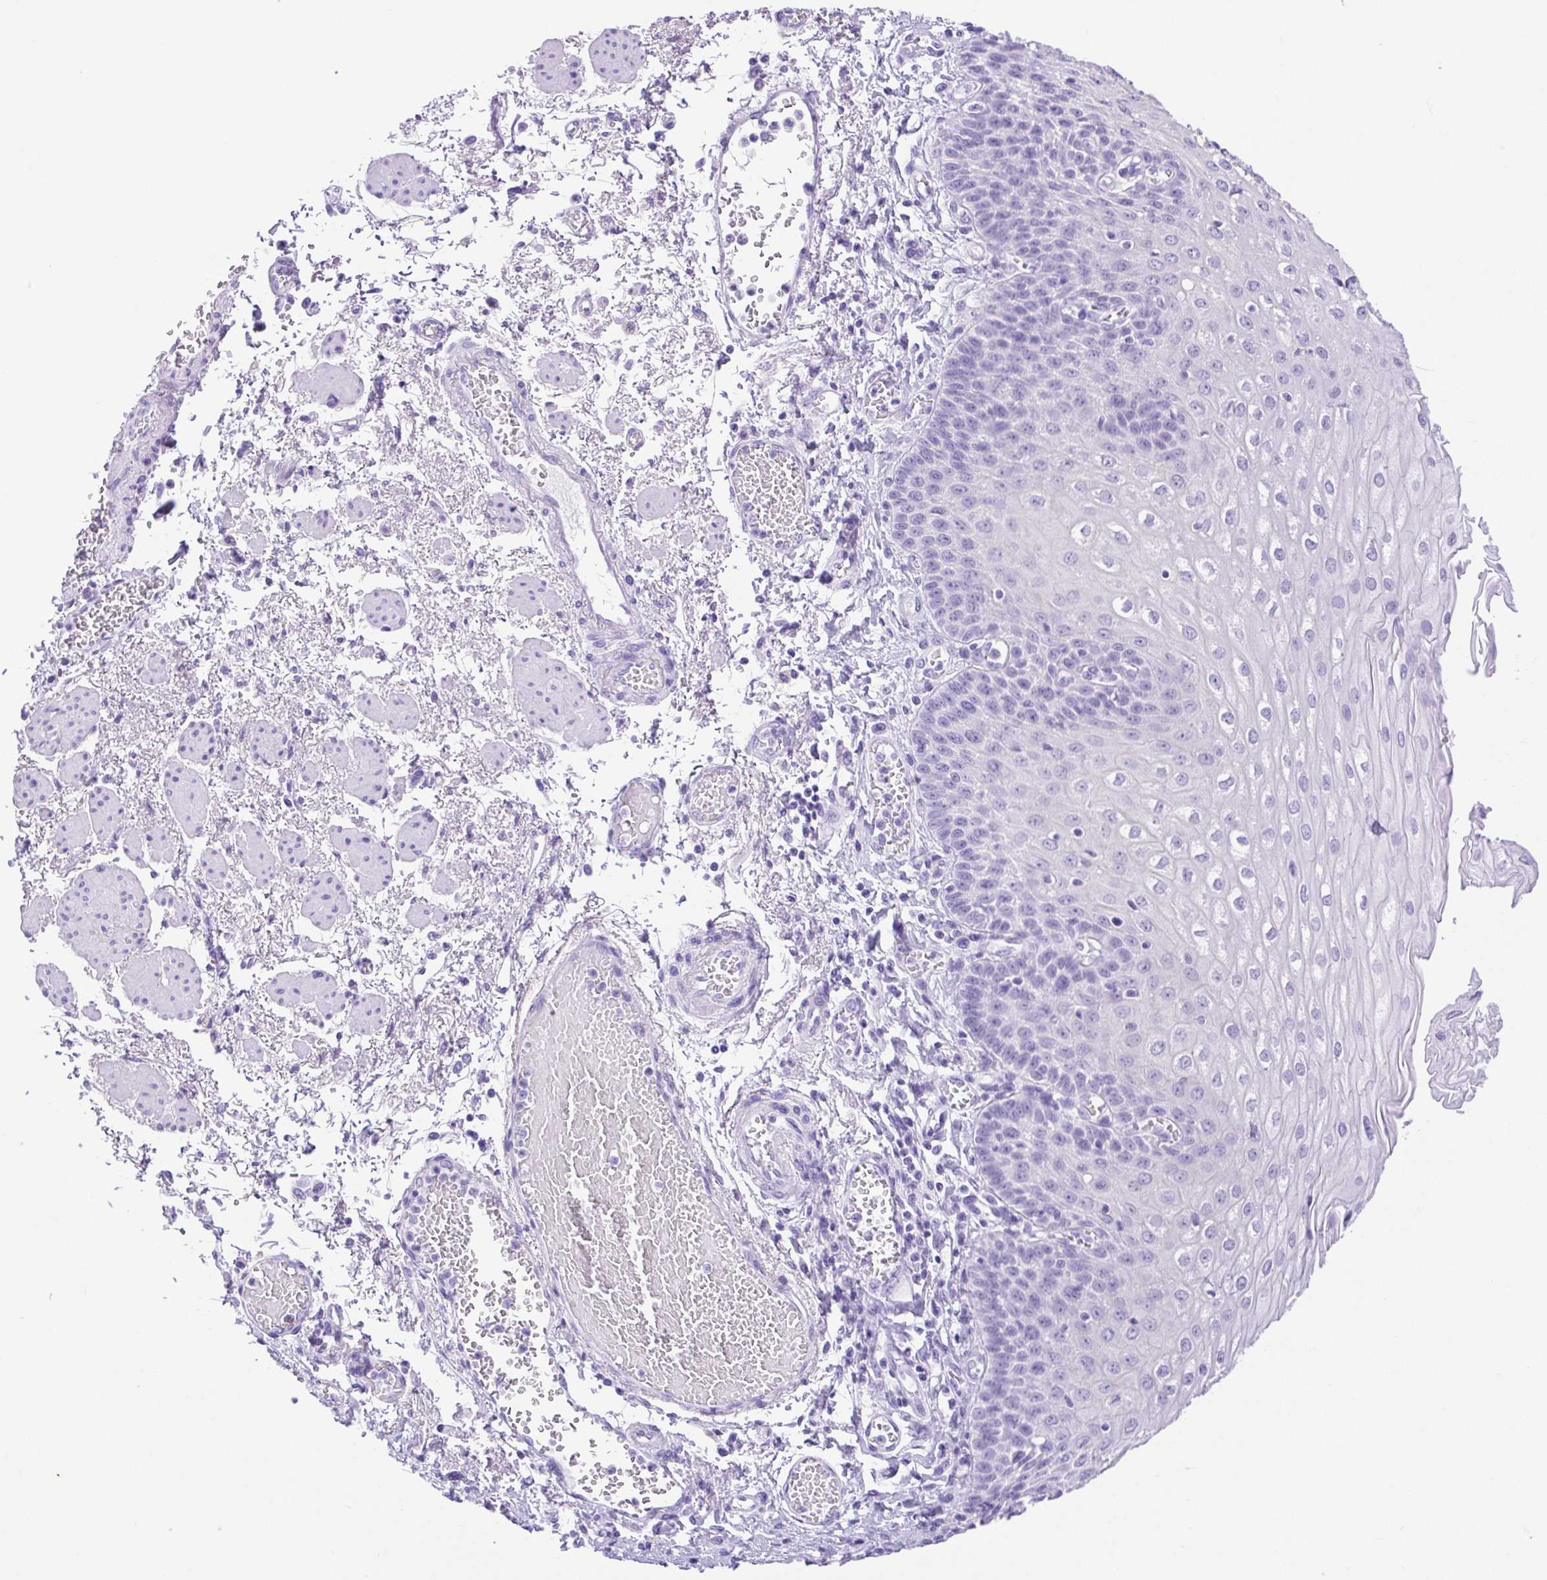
{"staining": {"intensity": "negative", "quantity": "none", "location": "none"}, "tissue": "esophagus", "cell_type": "Squamous epithelial cells", "image_type": "normal", "snomed": [{"axis": "morphology", "description": "Normal tissue, NOS"}, {"axis": "morphology", "description": "Adenocarcinoma, NOS"}, {"axis": "topography", "description": "Esophagus"}], "caption": "Protein analysis of benign esophagus demonstrates no significant positivity in squamous epithelial cells.", "gene": "CDSN", "patient": {"sex": "male", "age": 81}}